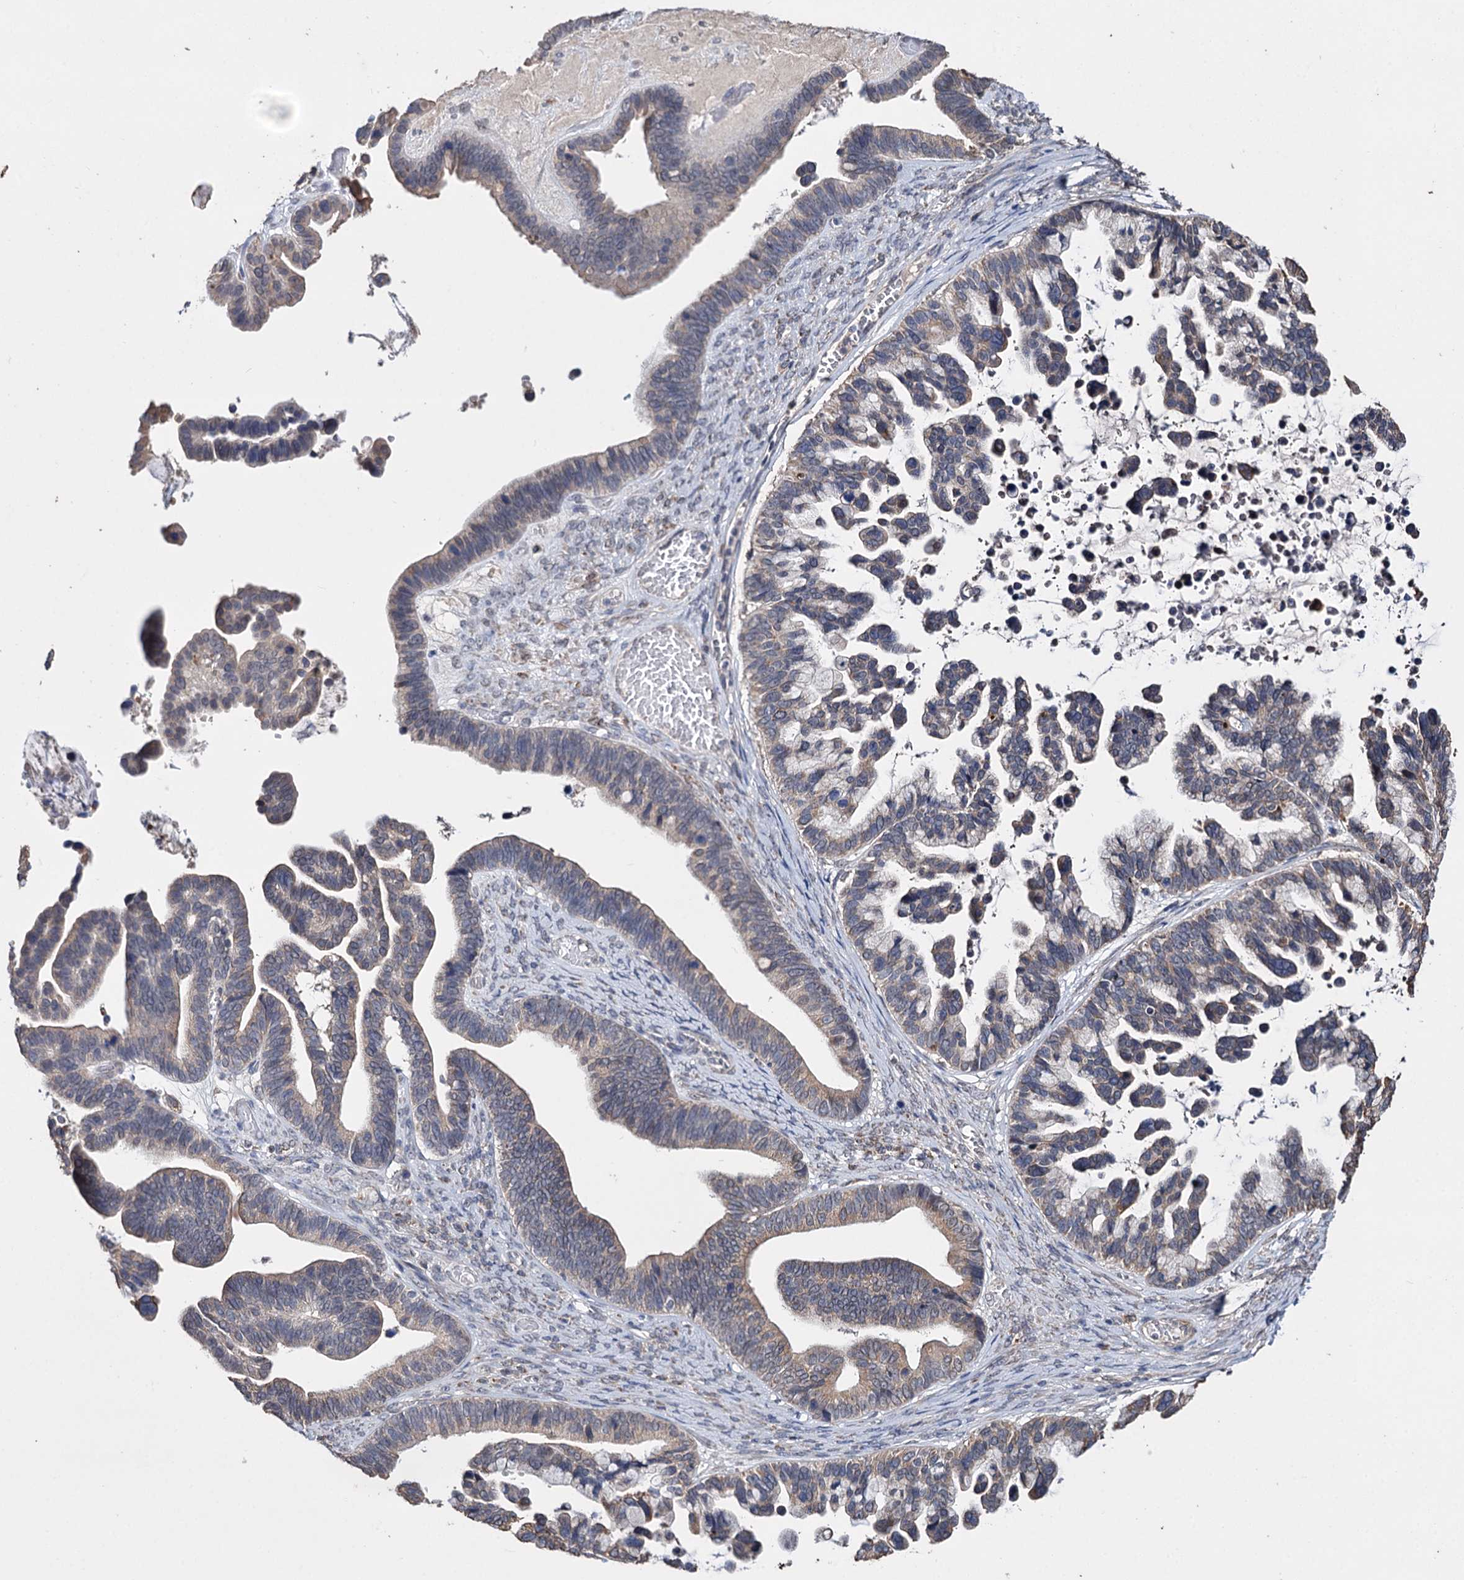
{"staining": {"intensity": "weak", "quantity": "25%-75%", "location": "cytoplasmic/membranous"}, "tissue": "ovarian cancer", "cell_type": "Tumor cells", "image_type": "cancer", "snomed": [{"axis": "morphology", "description": "Cystadenocarcinoma, serous, NOS"}, {"axis": "topography", "description": "Ovary"}], "caption": "A photomicrograph of human ovarian cancer stained for a protein demonstrates weak cytoplasmic/membranous brown staining in tumor cells.", "gene": "CLPB", "patient": {"sex": "female", "age": 56}}